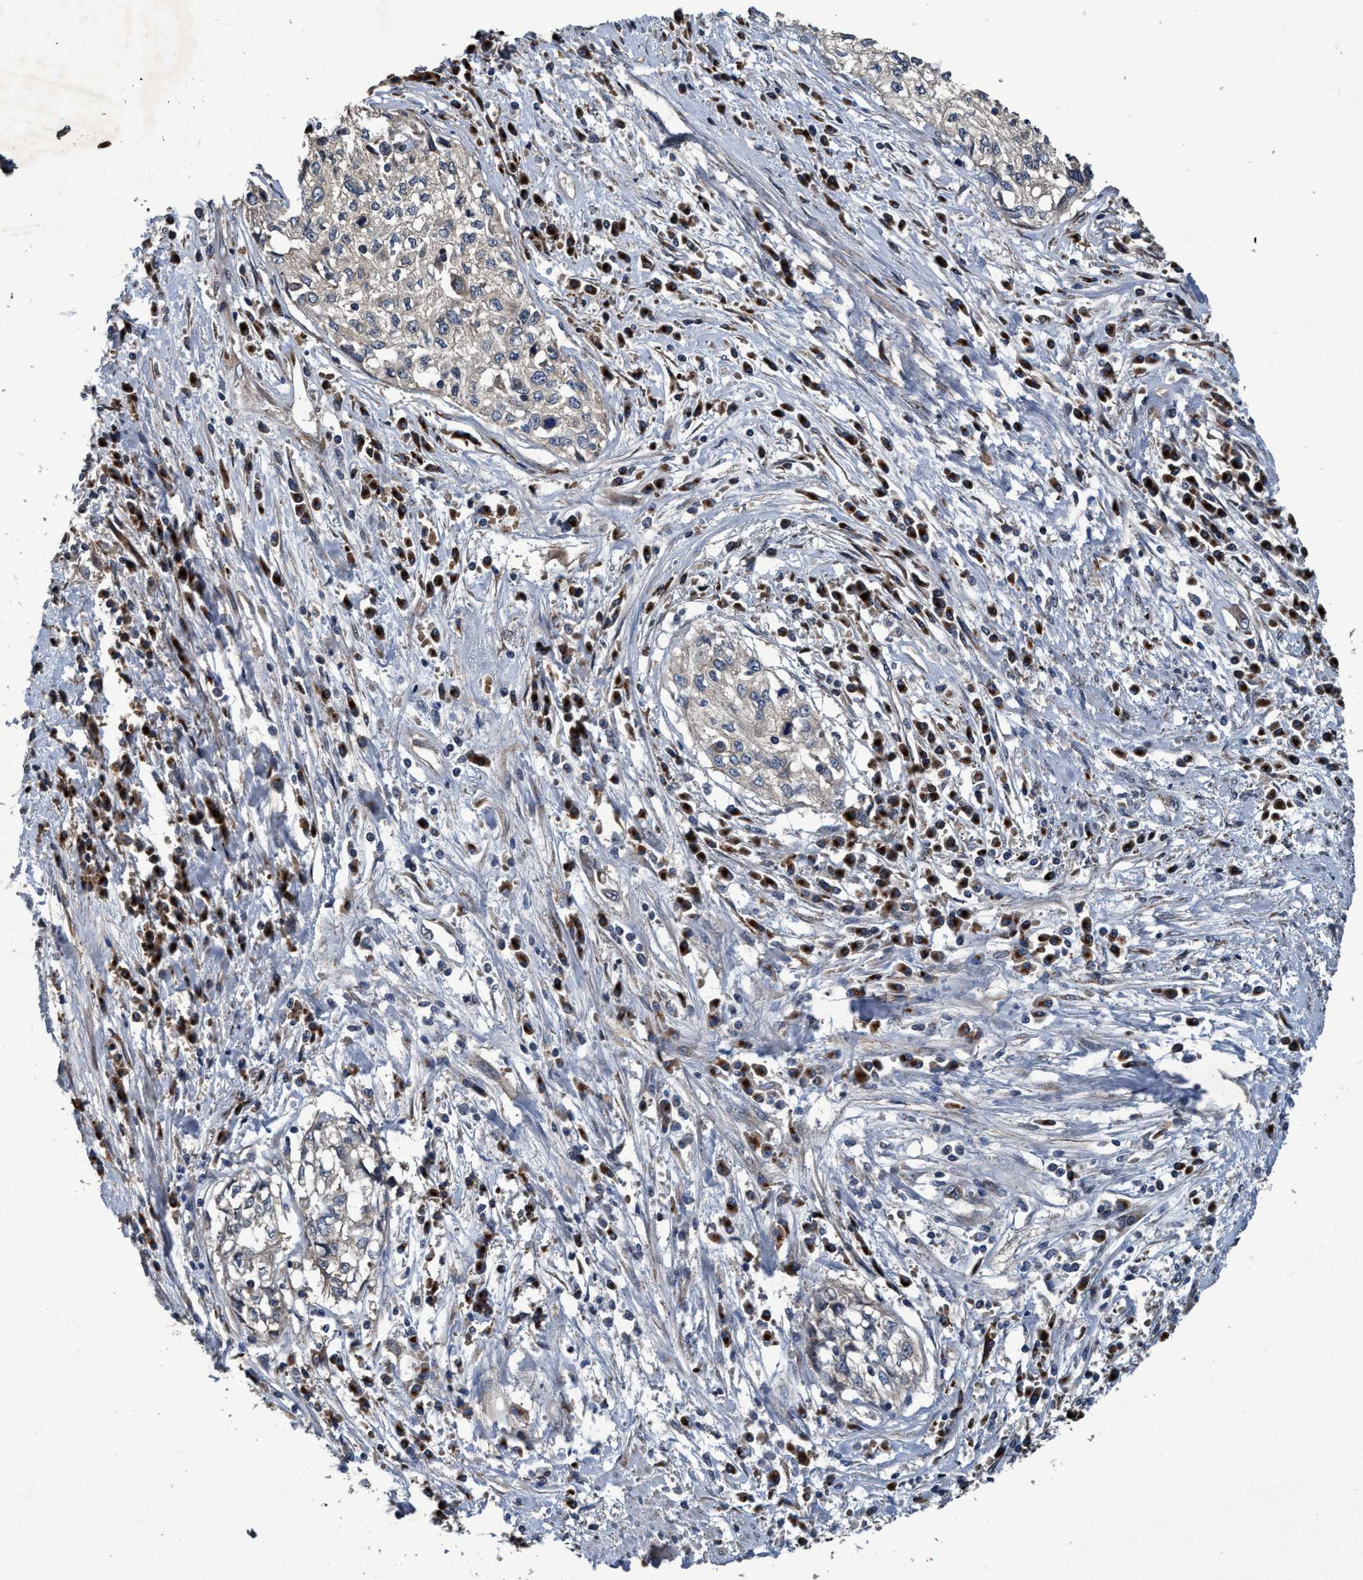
{"staining": {"intensity": "negative", "quantity": "none", "location": "none"}, "tissue": "cervical cancer", "cell_type": "Tumor cells", "image_type": "cancer", "snomed": [{"axis": "morphology", "description": "Squamous cell carcinoma, NOS"}, {"axis": "topography", "description": "Cervix"}], "caption": "The immunohistochemistry (IHC) histopathology image has no significant positivity in tumor cells of cervical squamous cell carcinoma tissue.", "gene": "MACC1", "patient": {"sex": "female", "age": 57}}